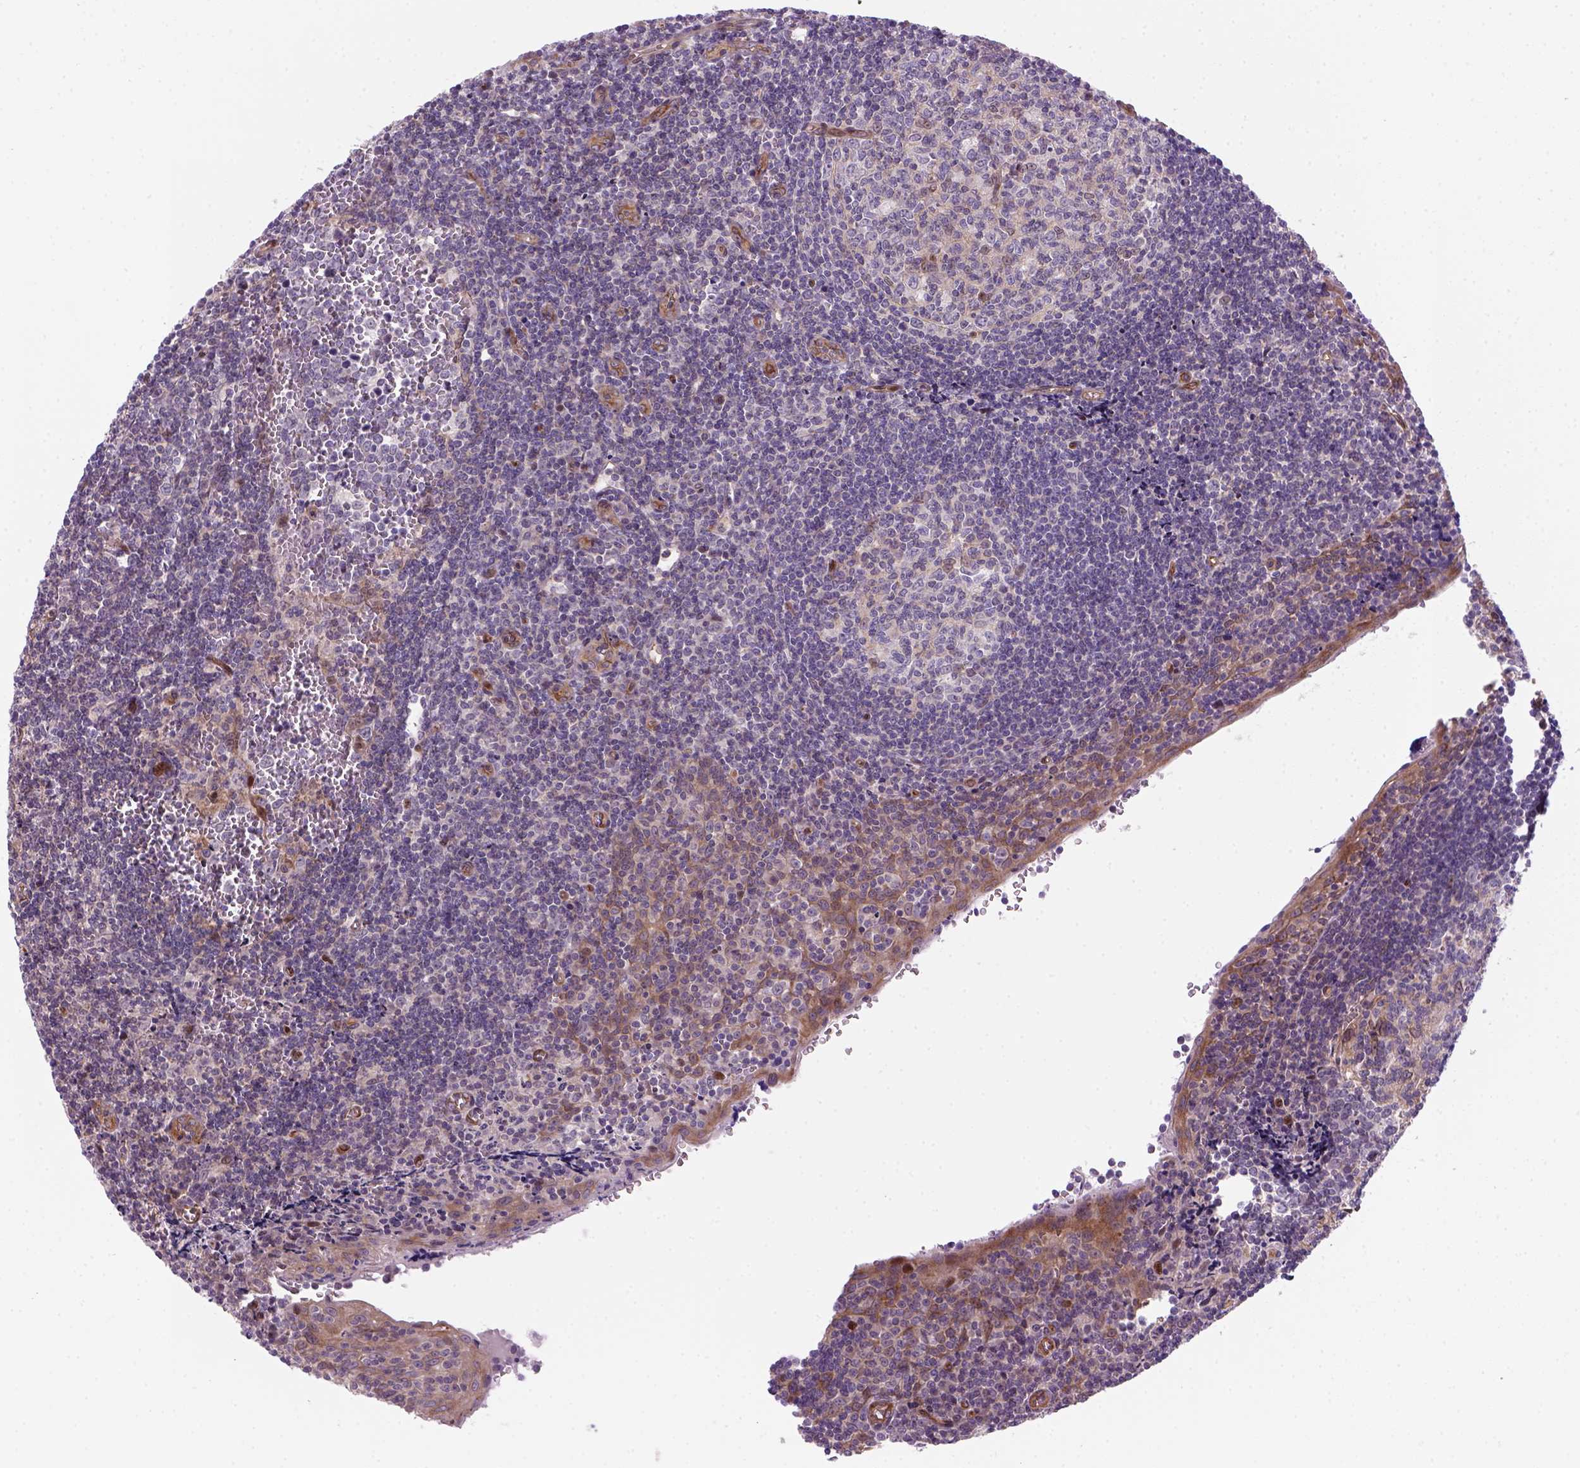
{"staining": {"intensity": "negative", "quantity": "none", "location": "none"}, "tissue": "tonsil", "cell_type": "Germinal center cells", "image_type": "normal", "snomed": [{"axis": "morphology", "description": "Normal tissue, NOS"}, {"axis": "morphology", "description": "Inflammation, NOS"}, {"axis": "topography", "description": "Tonsil"}], "caption": "Histopathology image shows no significant protein positivity in germinal center cells of unremarkable tonsil. The staining was performed using DAB to visualize the protein expression in brown, while the nuclei were stained in blue with hematoxylin (Magnification: 20x).", "gene": "VSTM5", "patient": {"sex": "female", "age": 31}}